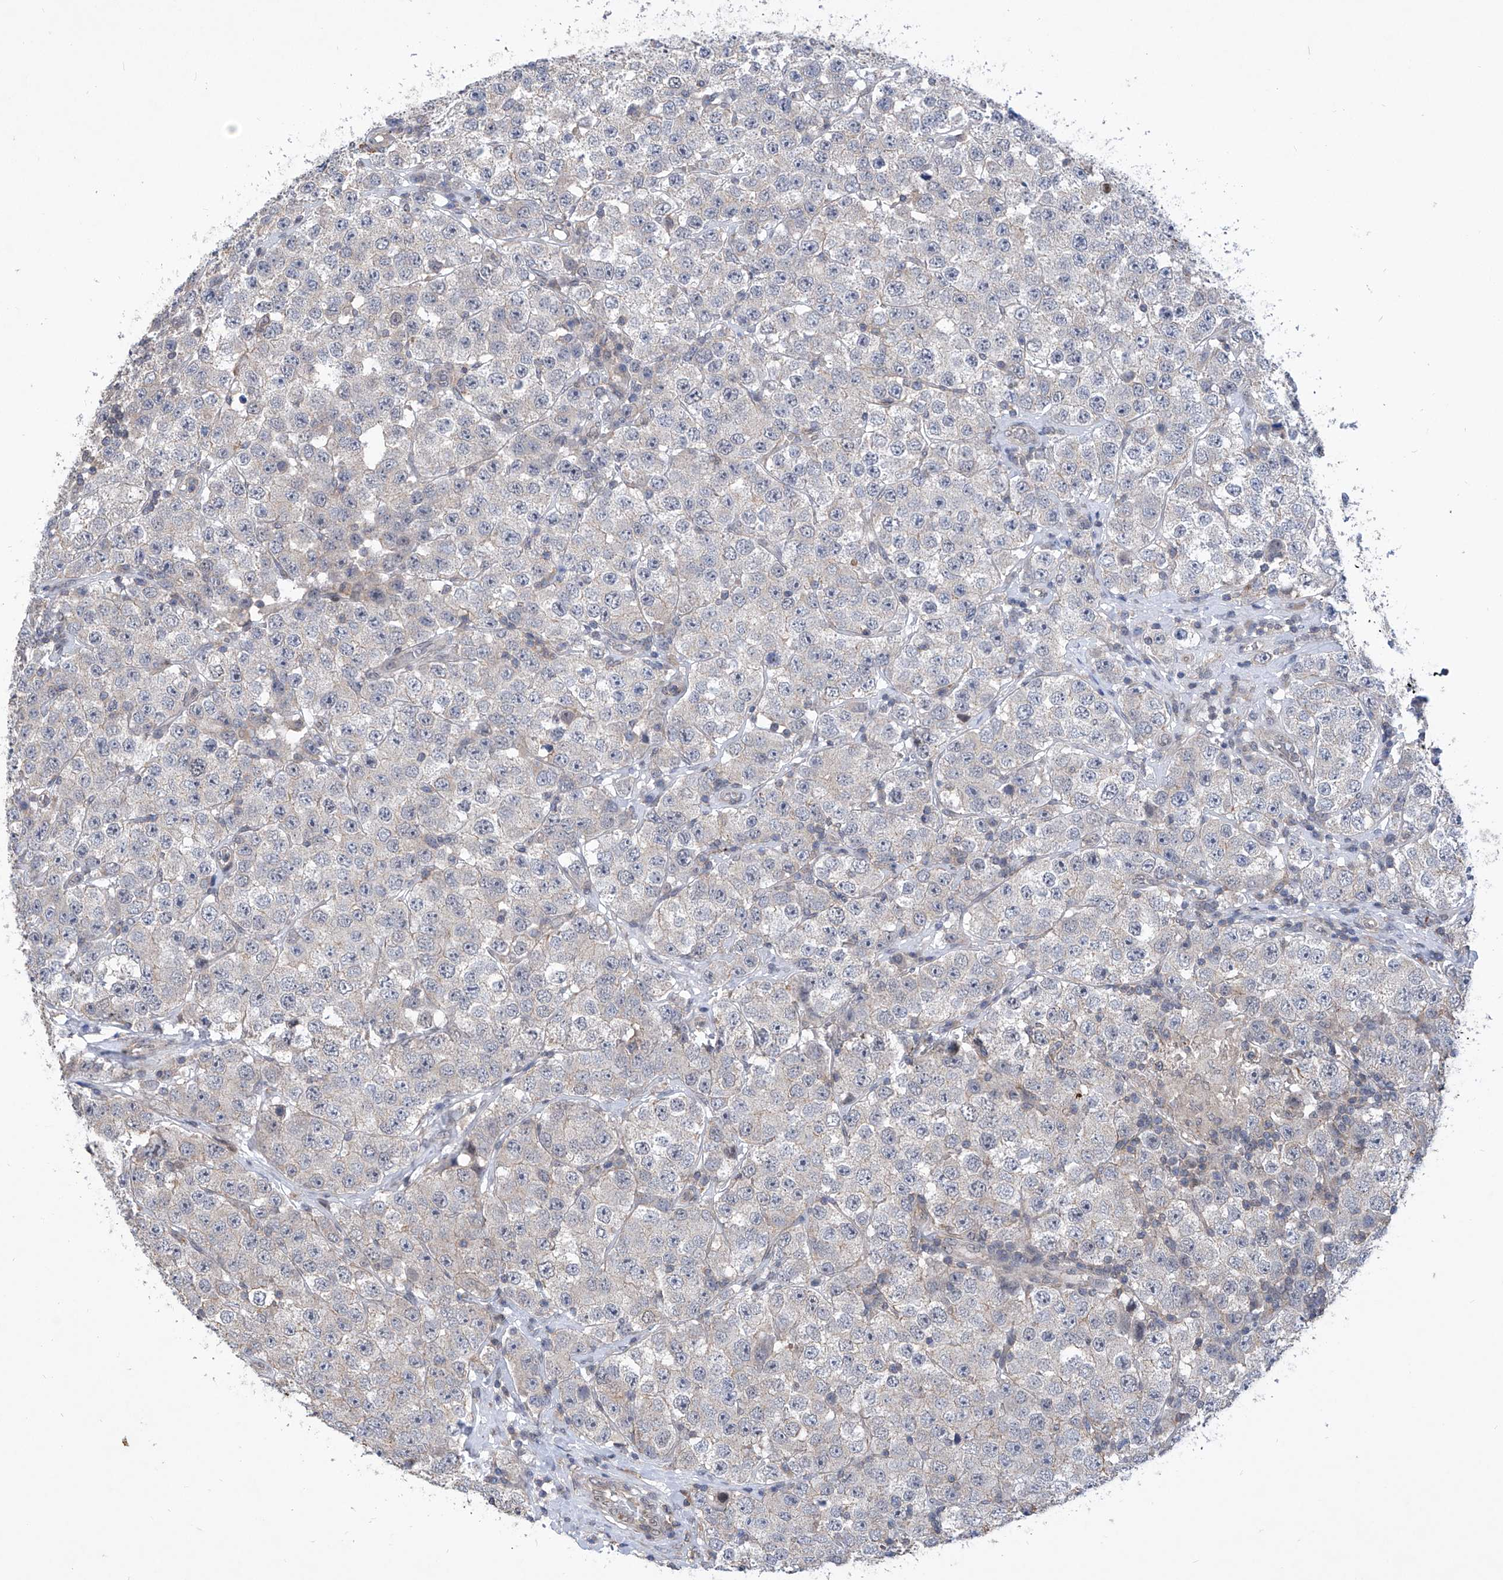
{"staining": {"intensity": "negative", "quantity": "none", "location": "none"}, "tissue": "testis cancer", "cell_type": "Tumor cells", "image_type": "cancer", "snomed": [{"axis": "morphology", "description": "Seminoma, NOS"}, {"axis": "topography", "description": "Testis"}], "caption": "Immunohistochemistry of testis cancer exhibits no expression in tumor cells.", "gene": "KIFC2", "patient": {"sex": "male", "age": 28}}